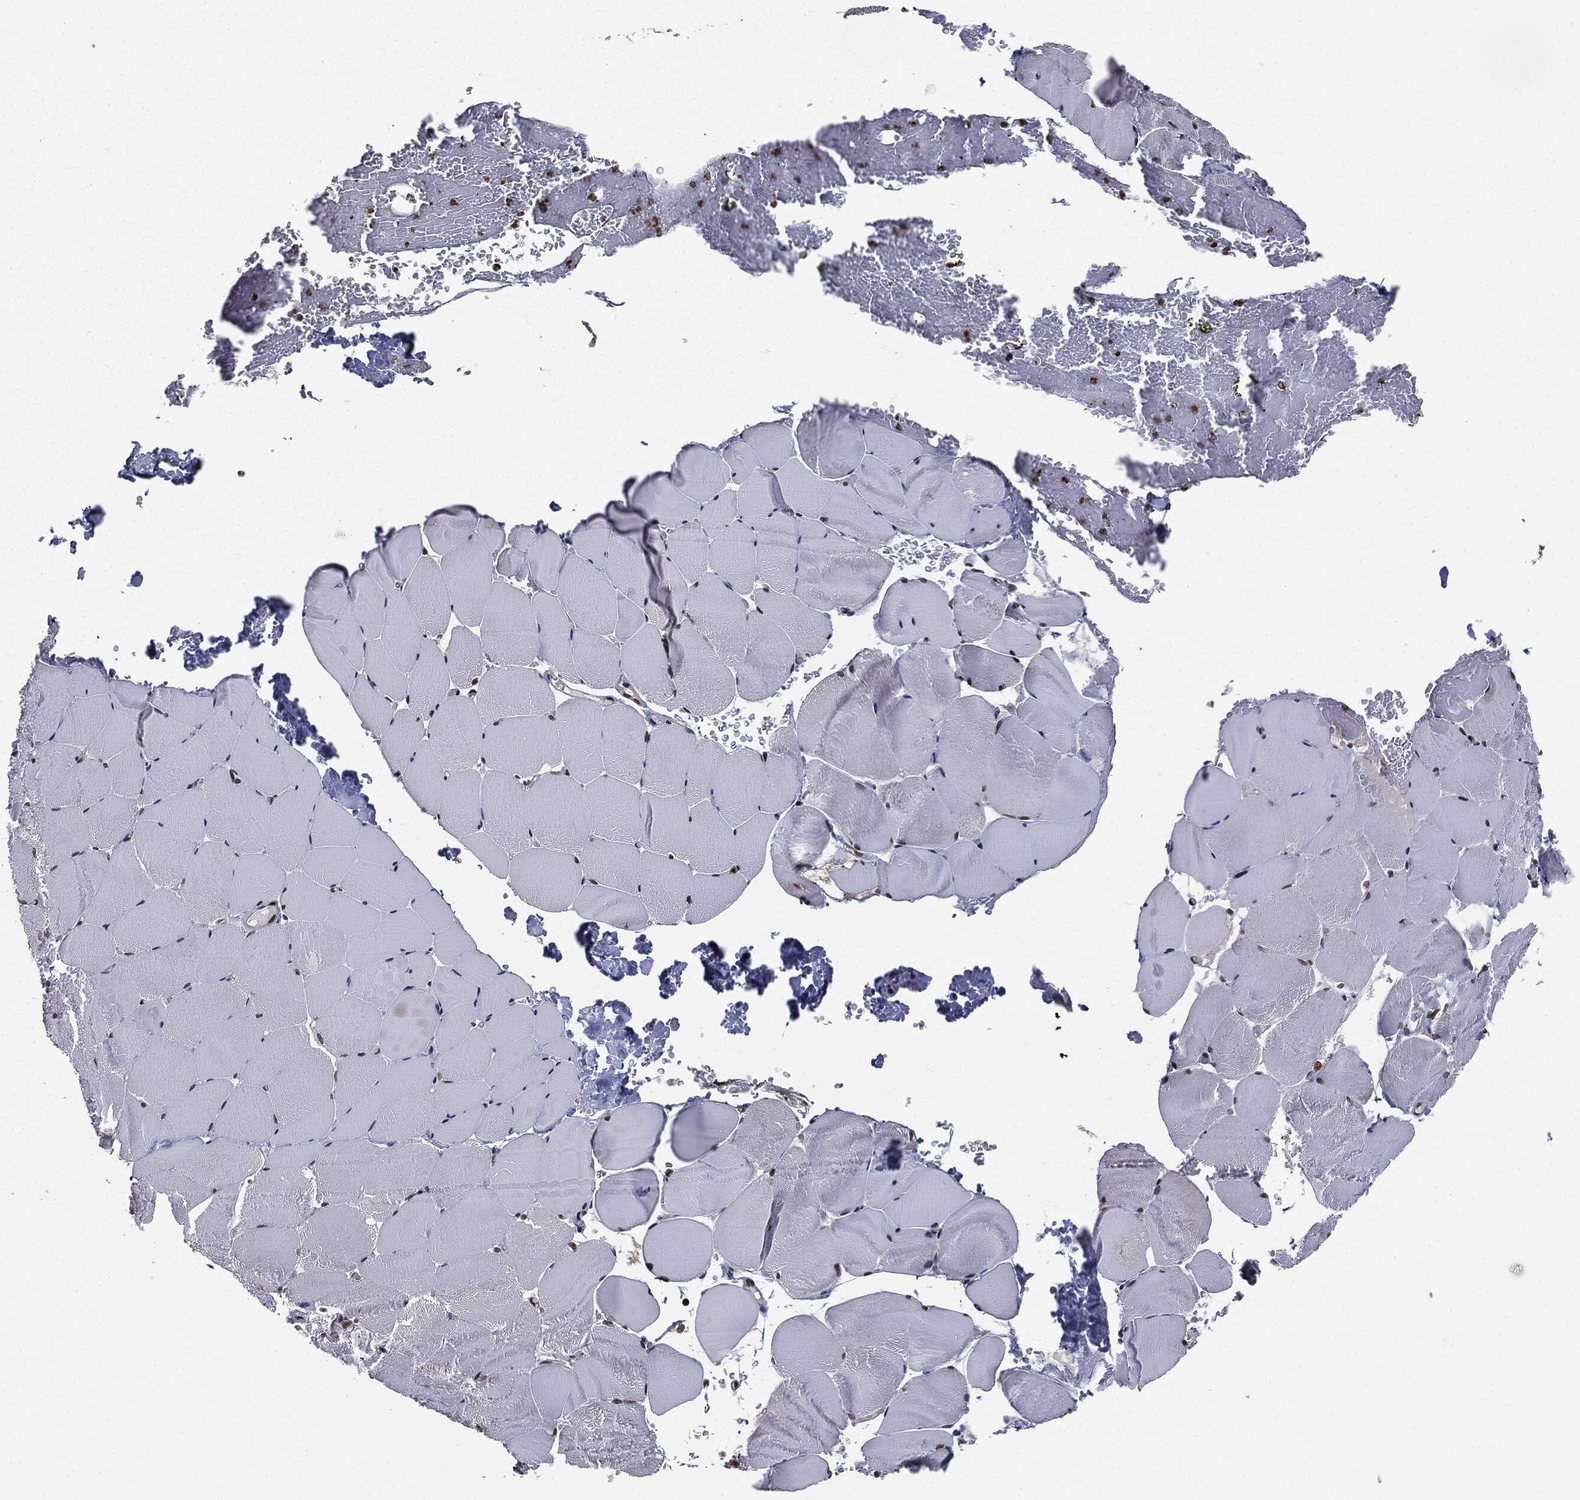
{"staining": {"intensity": "moderate", "quantity": "<25%", "location": "nuclear"}, "tissue": "skeletal muscle", "cell_type": "Myocytes", "image_type": "normal", "snomed": [{"axis": "morphology", "description": "Normal tissue, NOS"}, {"axis": "topography", "description": "Skeletal muscle"}], "caption": "A low amount of moderate nuclear positivity is identified in approximately <25% of myocytes in unremarkable skeletal muscle. (DAB IHC with brightfield microscopy, high magnification).", "gene": "TBC1D22A", "patient": {"sex": "female", "age": 37}}